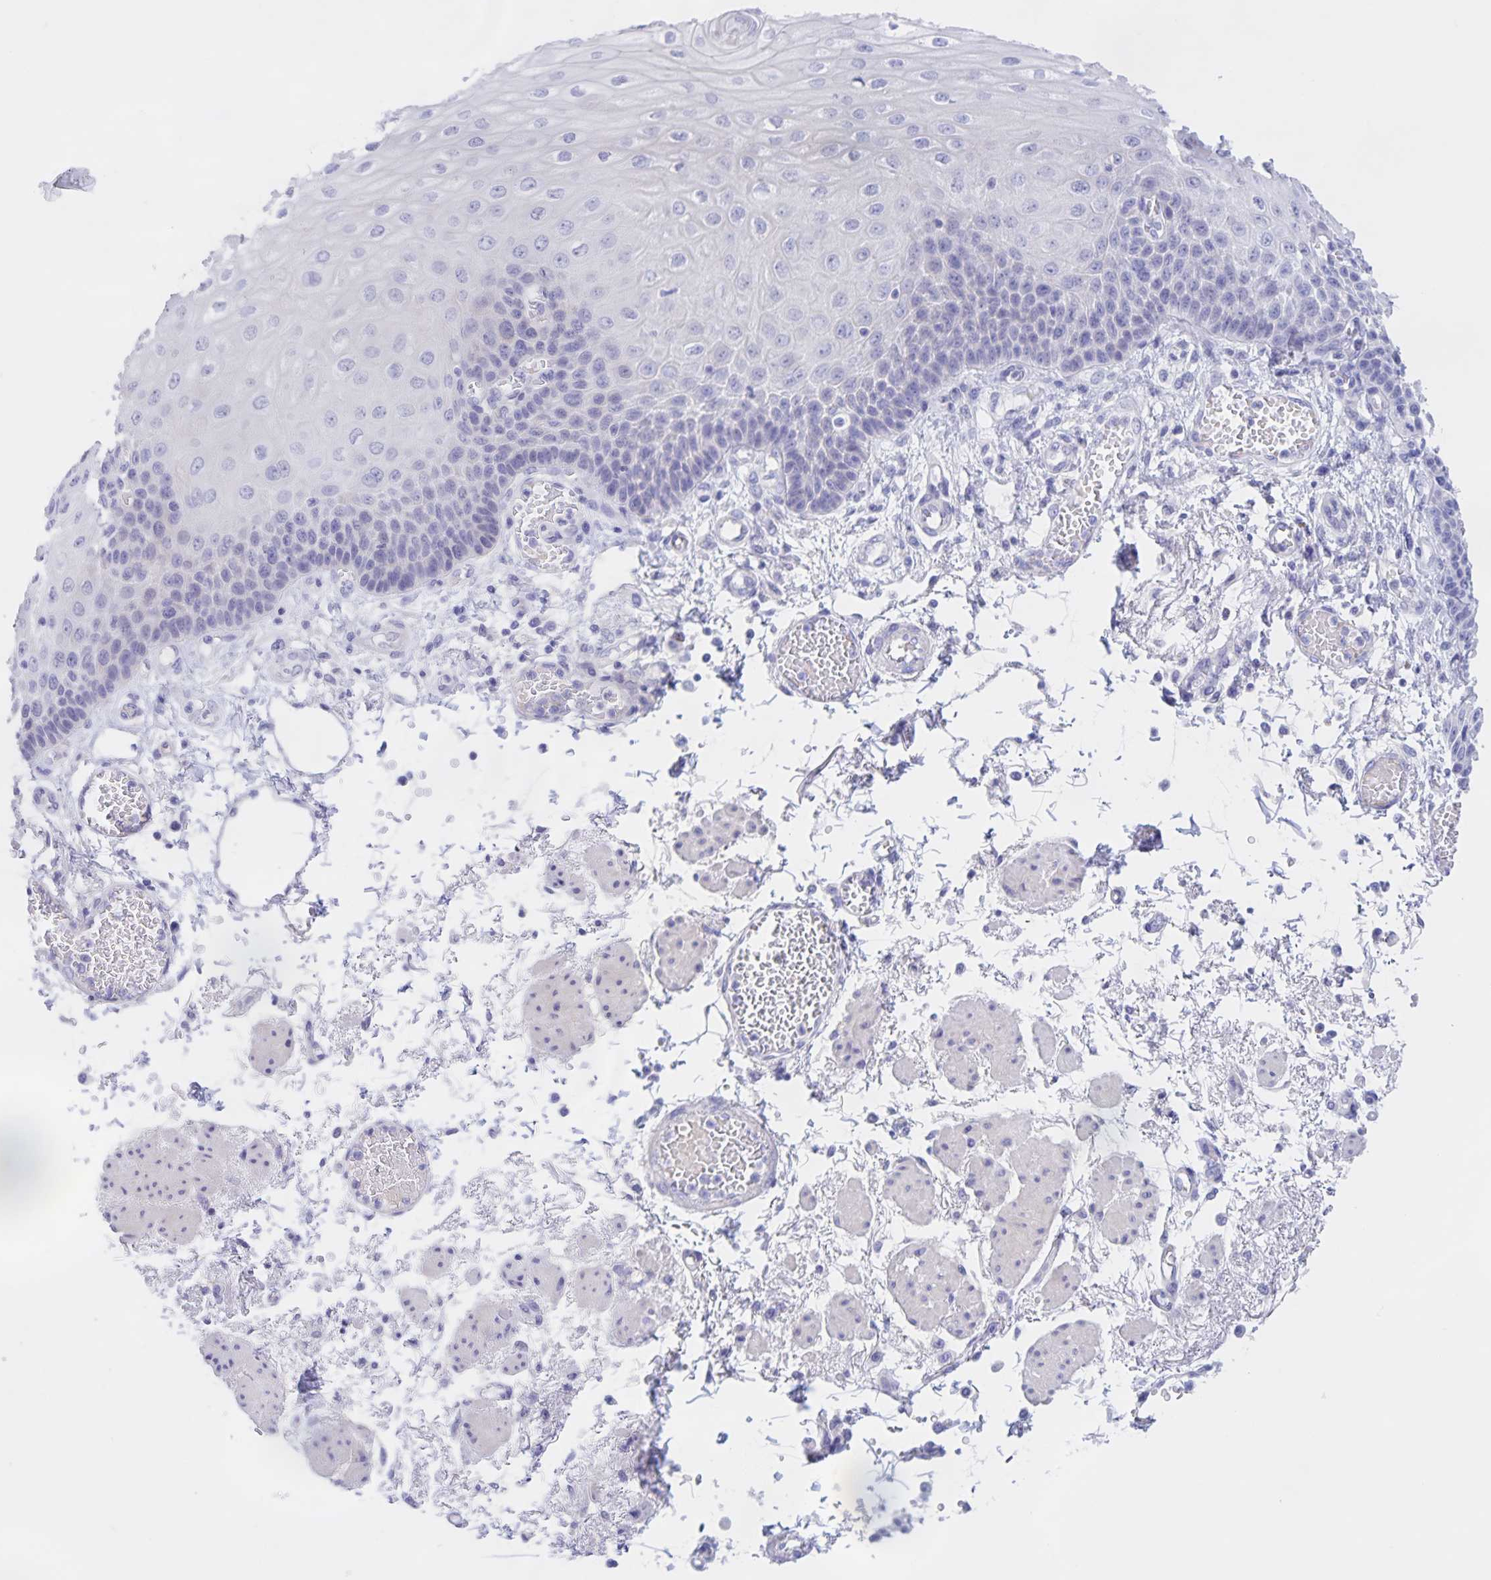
{"staining": {"intensity": "negative", "quantity": "none", "location": "none"}, "tissue": "esophagus", "cell_type": "Squamous epithelial cells", "image_type": "normal", "snomed": [{"axis": "morphology", "description": "Normal tissue, NOS"}, {"axis": "morphology", "description": "Adenocarcinoma, NOS"}, {"axis": "topography", "description": "Esophagus"}], "caption": "Photomicrograph shows no protein staining in squamous epithelial cells of benign esophagus. (DAB IHC, high magnification).", "gene": "DMGDH", "patient": {"sex": "male", "age": 81}}